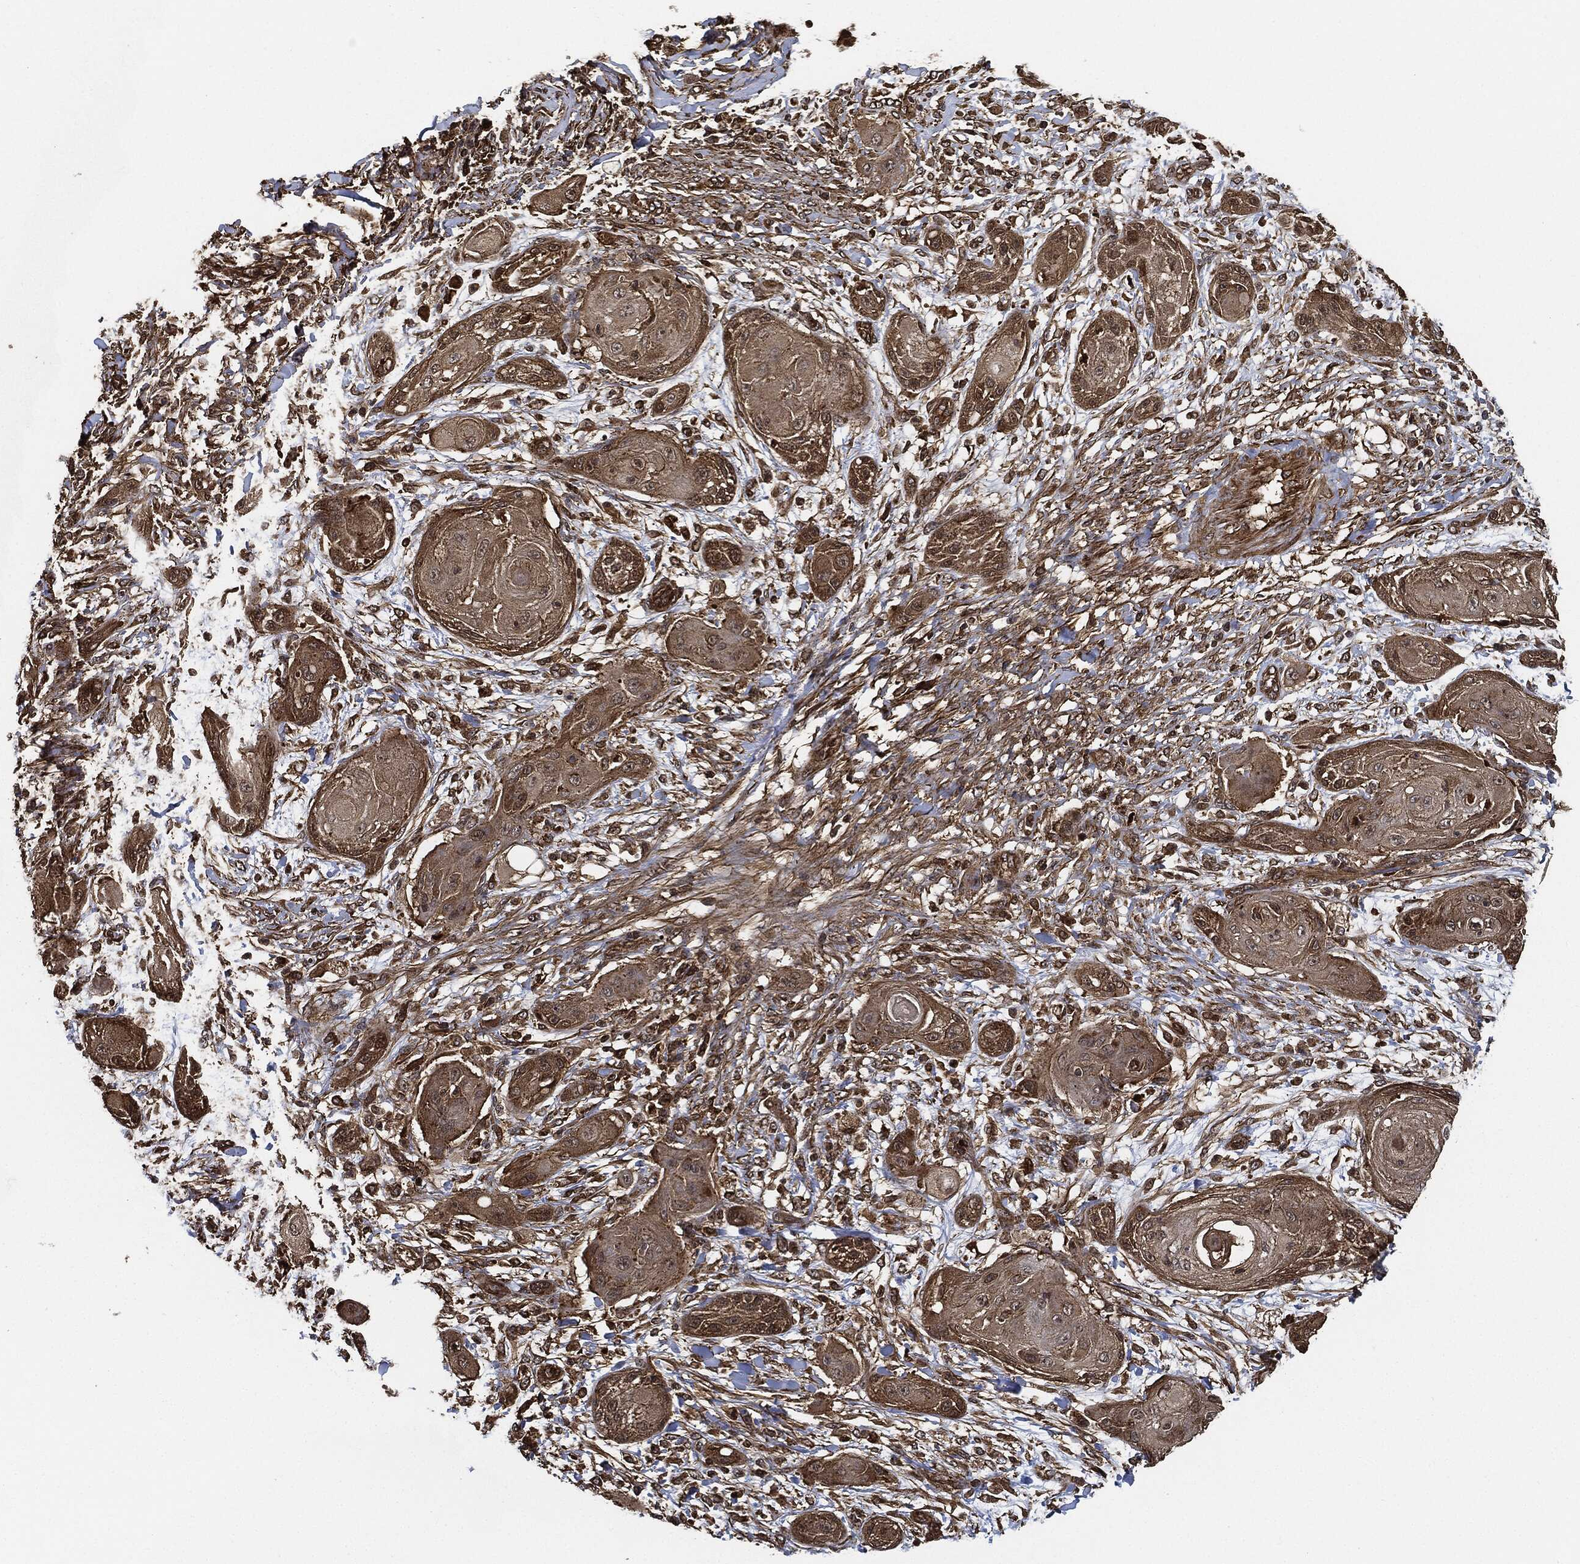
{"staining": {"intensity": "moderate", "quantity": ">75%", "location": "cytoplasmic/membranous"}, "tissue": "skin cancer", "cell_type": "Tumor cells", "image_type": "cancer", "snomed": [{"axis": "morphology", "description": "Squamous cell carcinoma, NOS"}, {"axis": "topography", "description": "Skin"}], "caption": "The immunohistochemical stain highlights moderate cytoplasmic/membranous positivity in tumor cells of squamous cell carcinoma (skin) tissue.", "gene": "CEP290", "patient": {"sex": "male", "age": 62}}